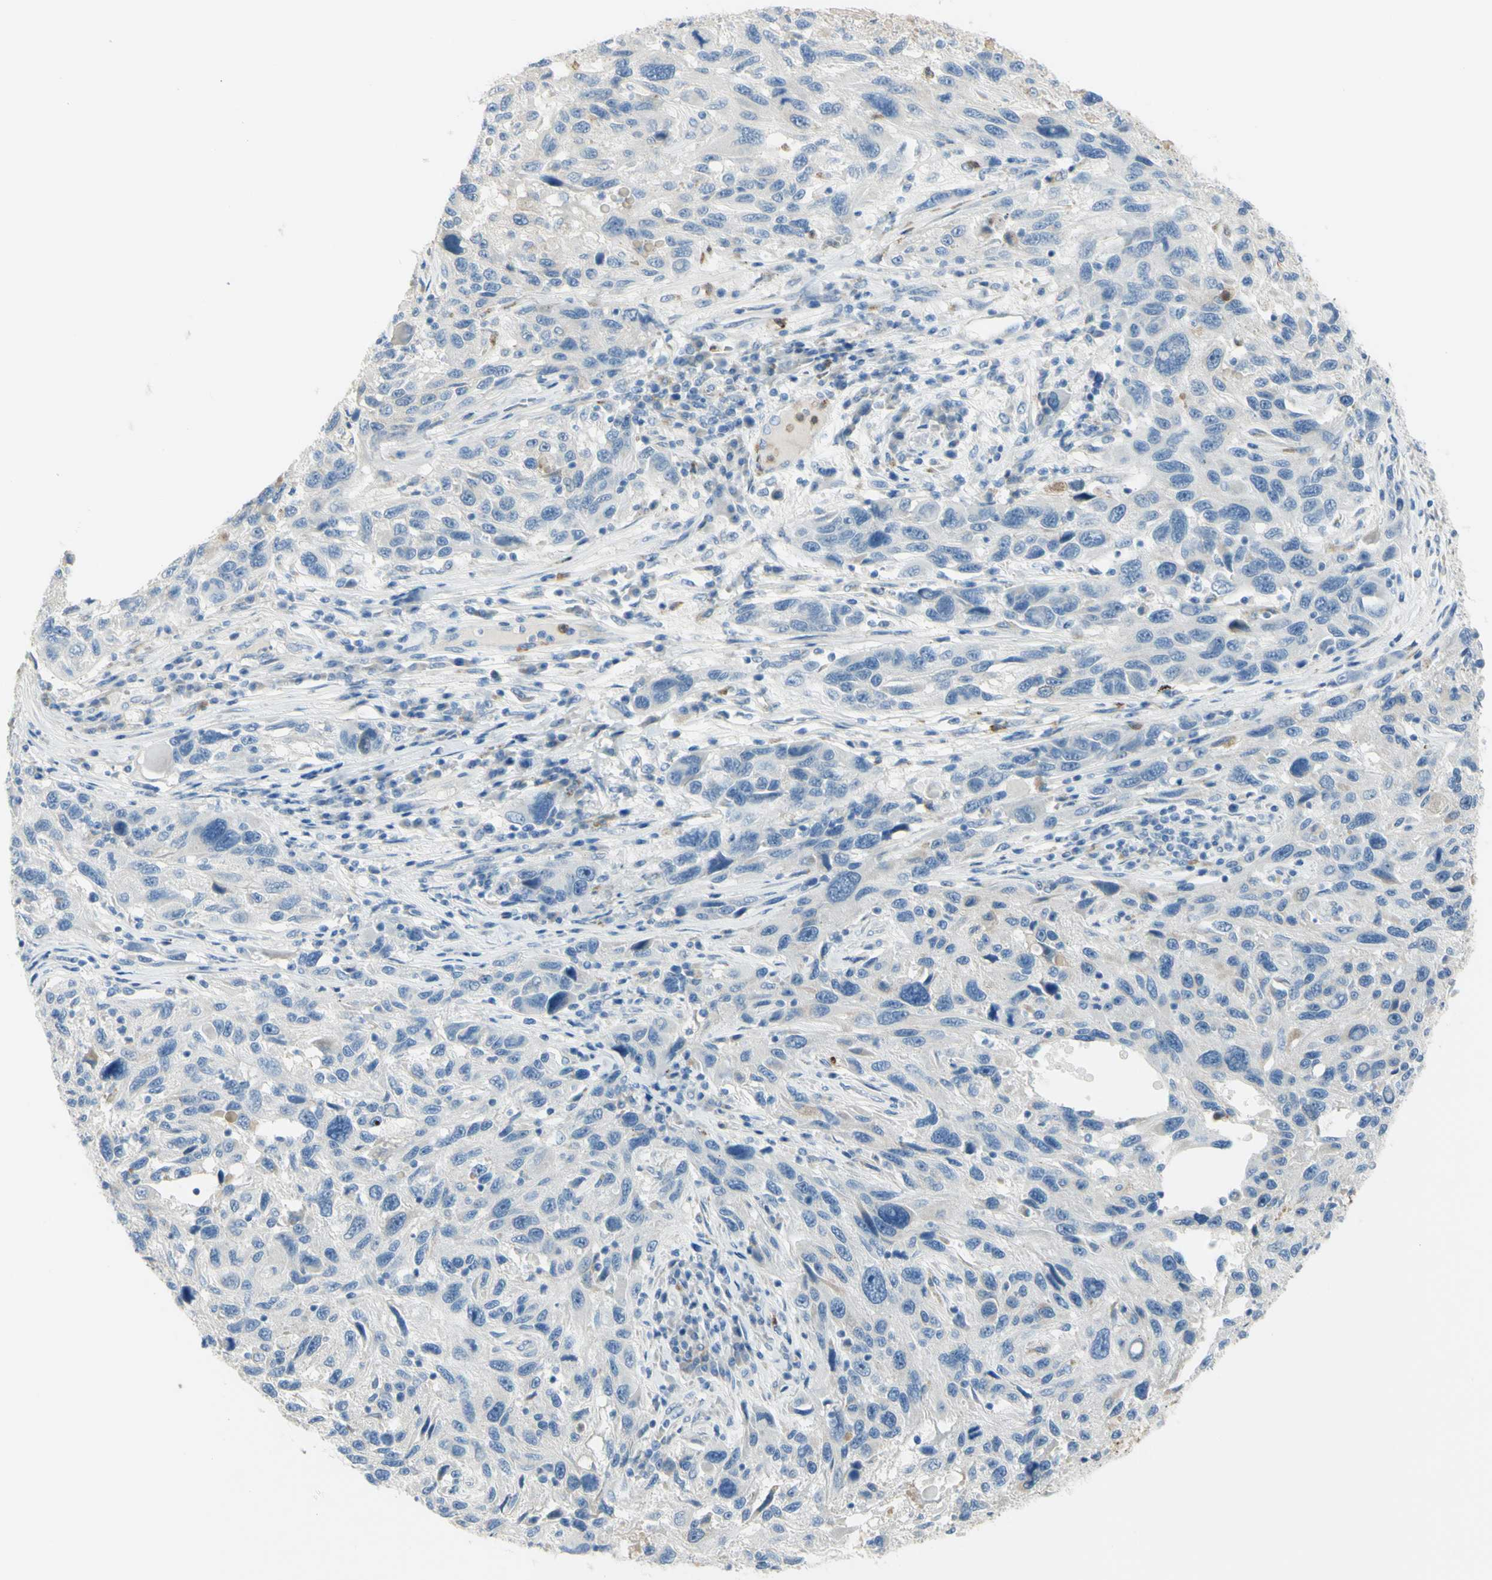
{"staining": {"intensity": "weak", "quantity": "<25%", "location": "cytoplasmic/membranous"}, "tissue": "melanoma", "cell_type": "Tumor cells", "image_type": "cancer", "snomed": [{"axis": "morphology", "description": "Malignant melanoma, NOS"}, {"axis": "topography", "description": "Skin"}], "caption": "High power microscopy histopathology image of an immunohistochemistry histopathology image of malignant melanoma, revealing no significant positivity in tumor cells. (DAB IHC visualized using brightfield microscopy, high magnification).", "gene": "ZNF557", "patient": {"sex": "male", "age": 53}}